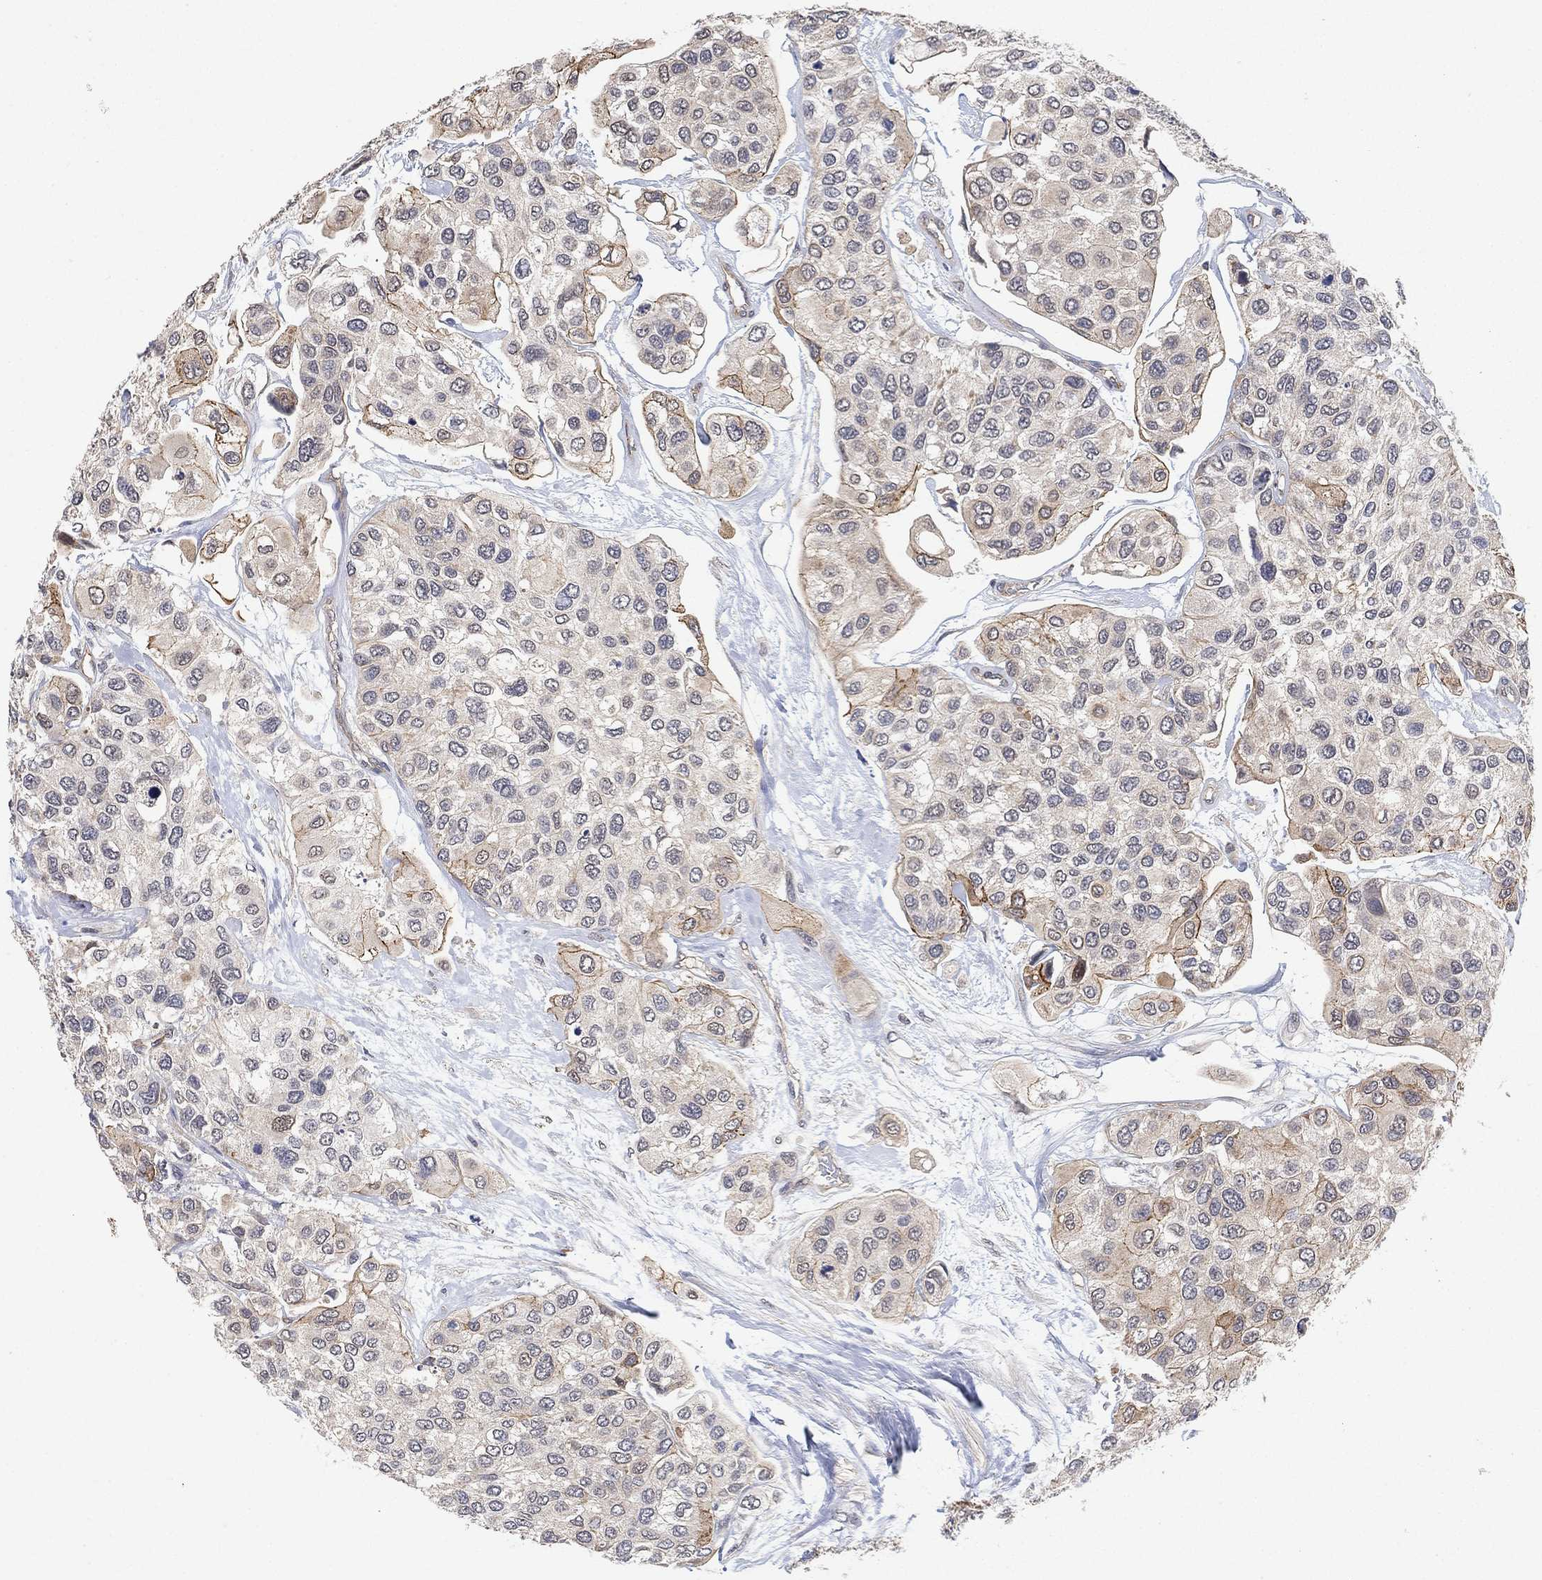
{"staining": {"intensity": "moderate", "quantity": "<25%", "location": "cytoplasmic/membranous"}, "tissue": "urothelial cancer", "cell_type": "Tumor cells", "image_type": "cancer", "snomed": [{"axis": "morphology", "description": "Urothelial carcinoma, High grade"}, {"axis": "topography", "description": "Urinary bladder"}], "caption": "Brown immunohistochemical staining in urothelial cancer displays moderate cytoplasmic/membranous positivity in about <25% of tumor cells.", "gene": "MCUR1", "patient": {"sex": "male", "age": 77}}